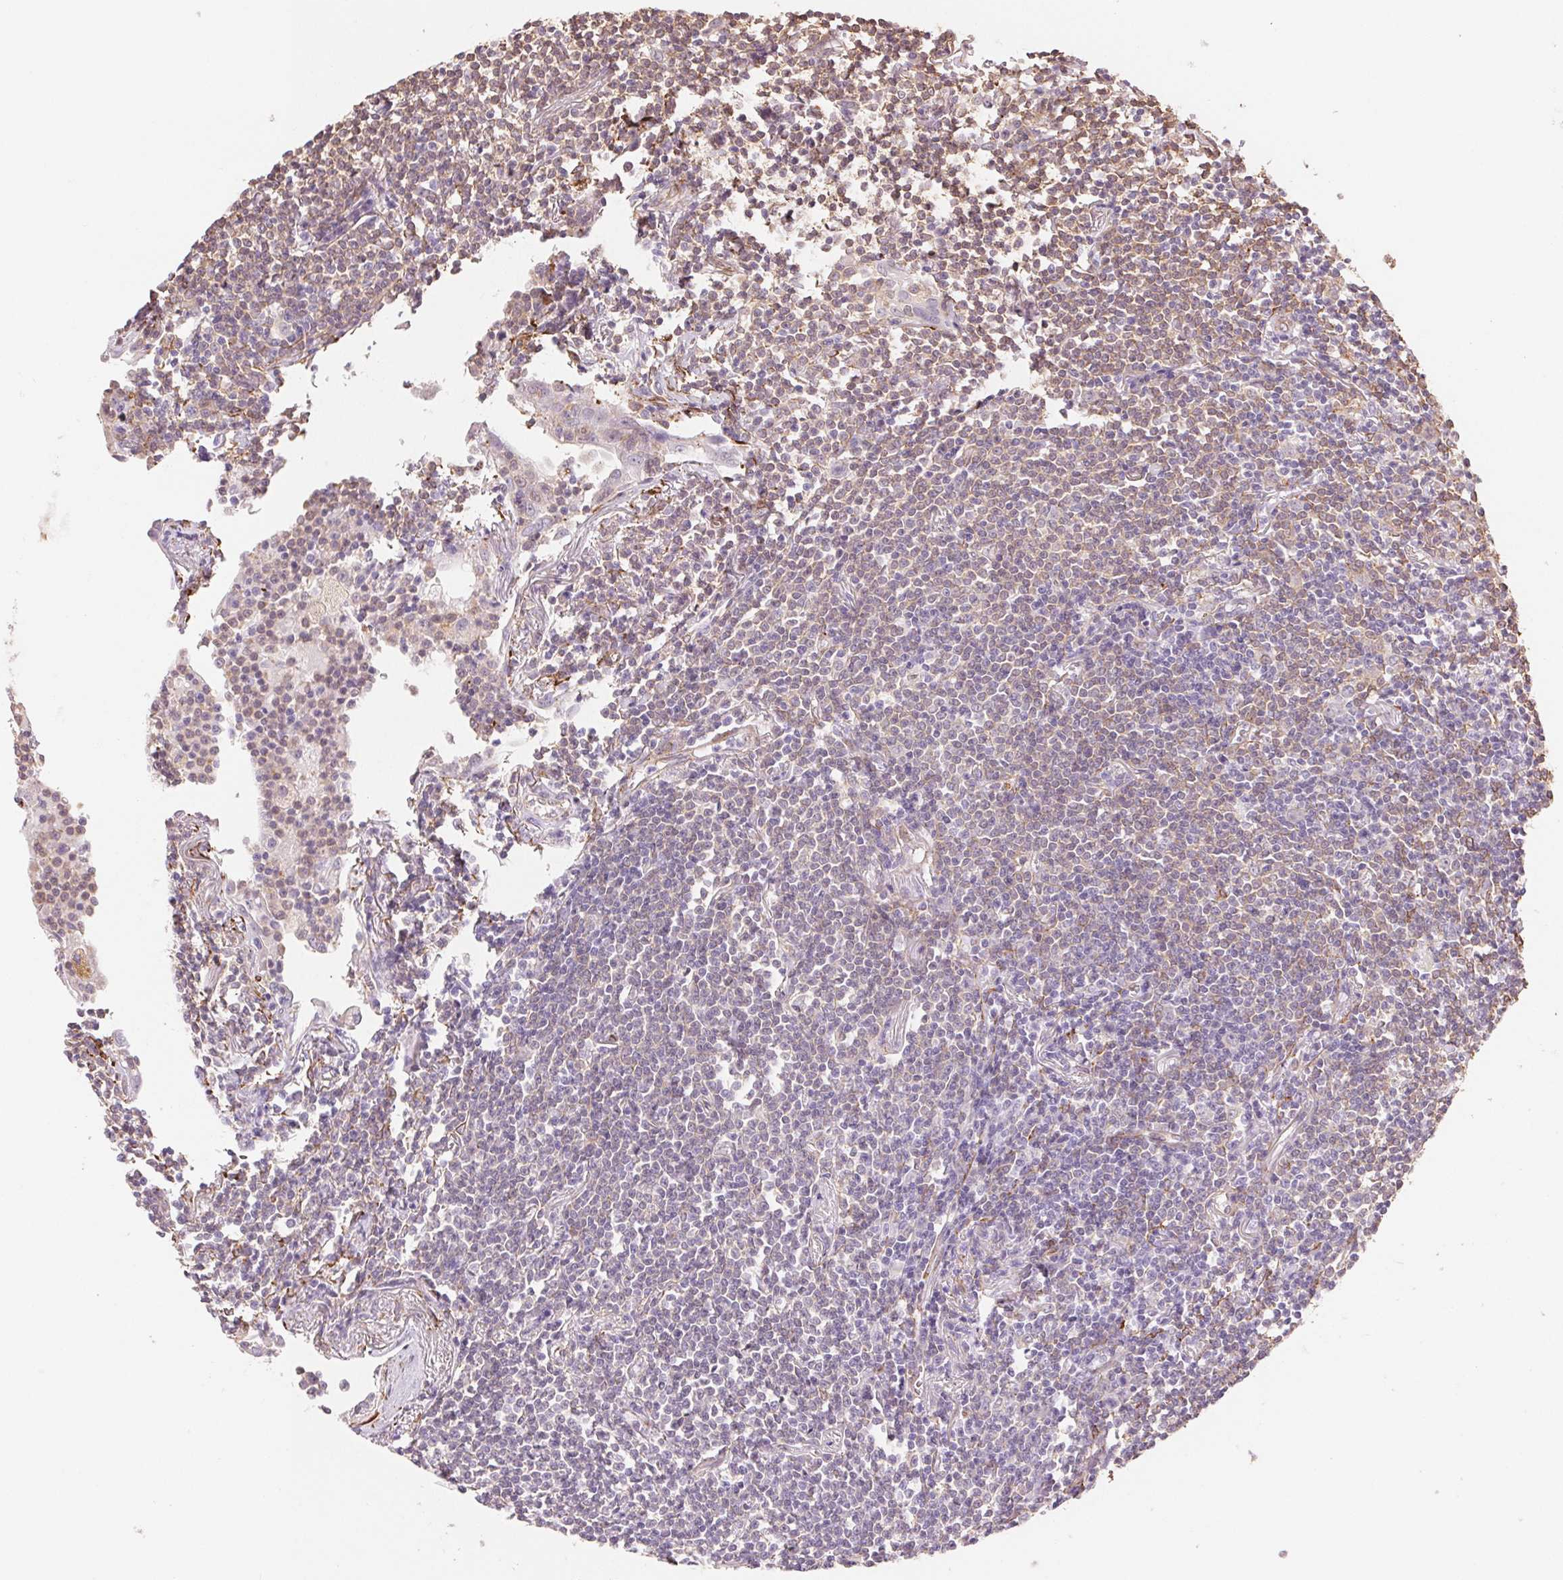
{"staining": {"intensity": "weak", "quantity": "25%-75%", "location": "cytoplasmic/membranous"}, "tissue": "lymphoma", "cell_type": "Tumor cells", "image_type": "cancer", "snomed": [{"axis": "morphology", "description": "Malignant lymphoma, non-Hodgkin's type, Low grade"}, {"axis": "topography", "description": "Lung"}], "caption": "Immunohistochemistry (IHC) histopathology image of human lymphoma stained for a protein (brown), which demonstrates low levels of weak cytoplasmic/membranous staining in approximately 25%-75% of tumor cells.", "gene": "FKBP10", "patient": {"sex": "female", "age": 71}}